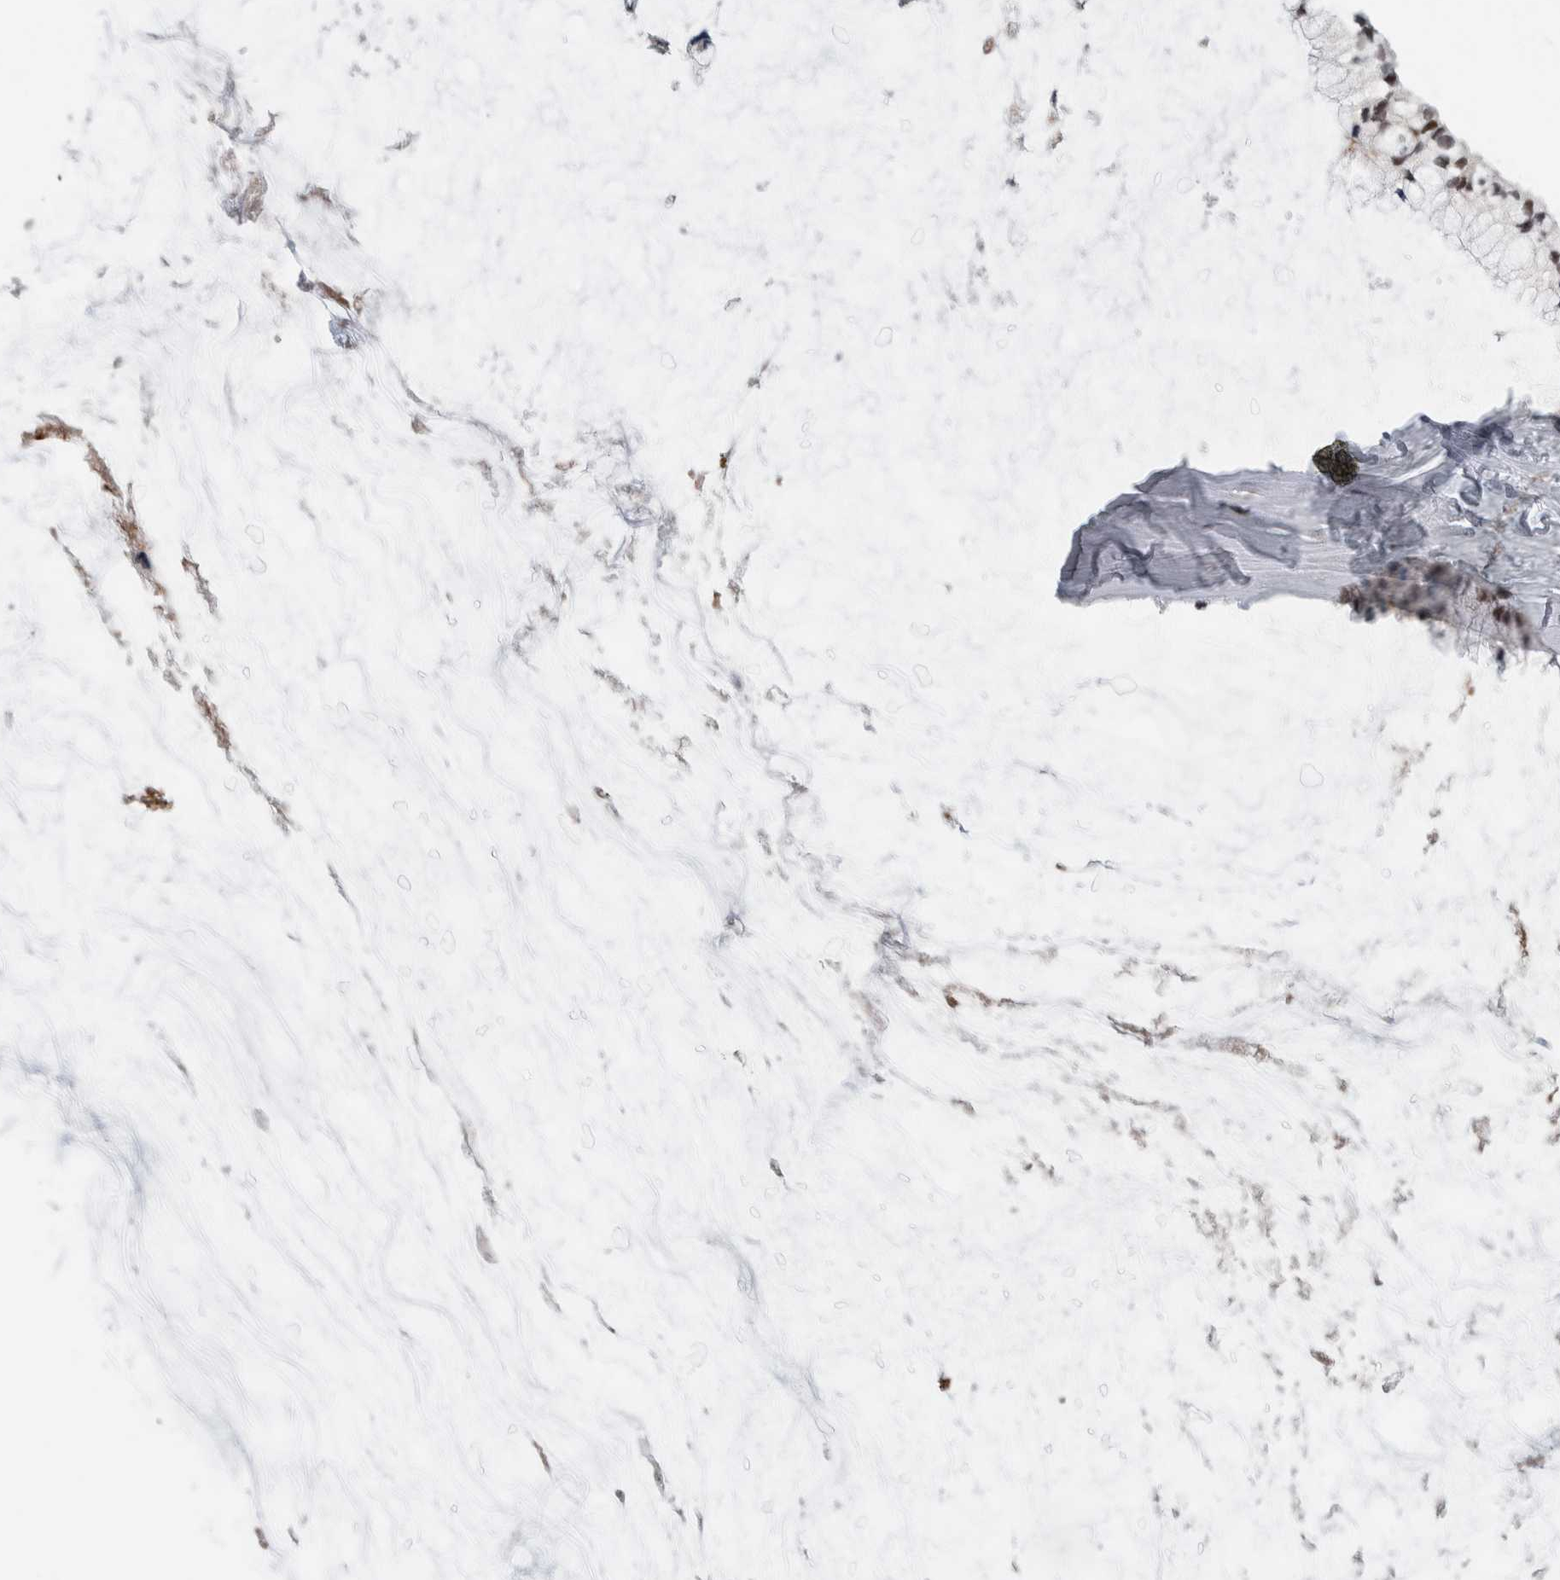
{"staining": {"intensity": "moderate", "quantity": "<25%", "location": "nuclear"}, "tissue": "ovarian cancer", "cell_type": "Tumor cells", "image_type": "cancer", "snomed": [{"axis": "morphology", "description": "Cystadenocarcinoma, mucinous, NOS"}, {"axis": "topography", "description": "Ovary"}], "caption": "About <25% of tumor cells in human mucinous cystadenocarcinoma (ovarian) display moderate nuclear protein expression as visualized by brown immunohistochemical staining.", "gene": "PRMT1", "patient": {"sex": "female", "age": 39}}